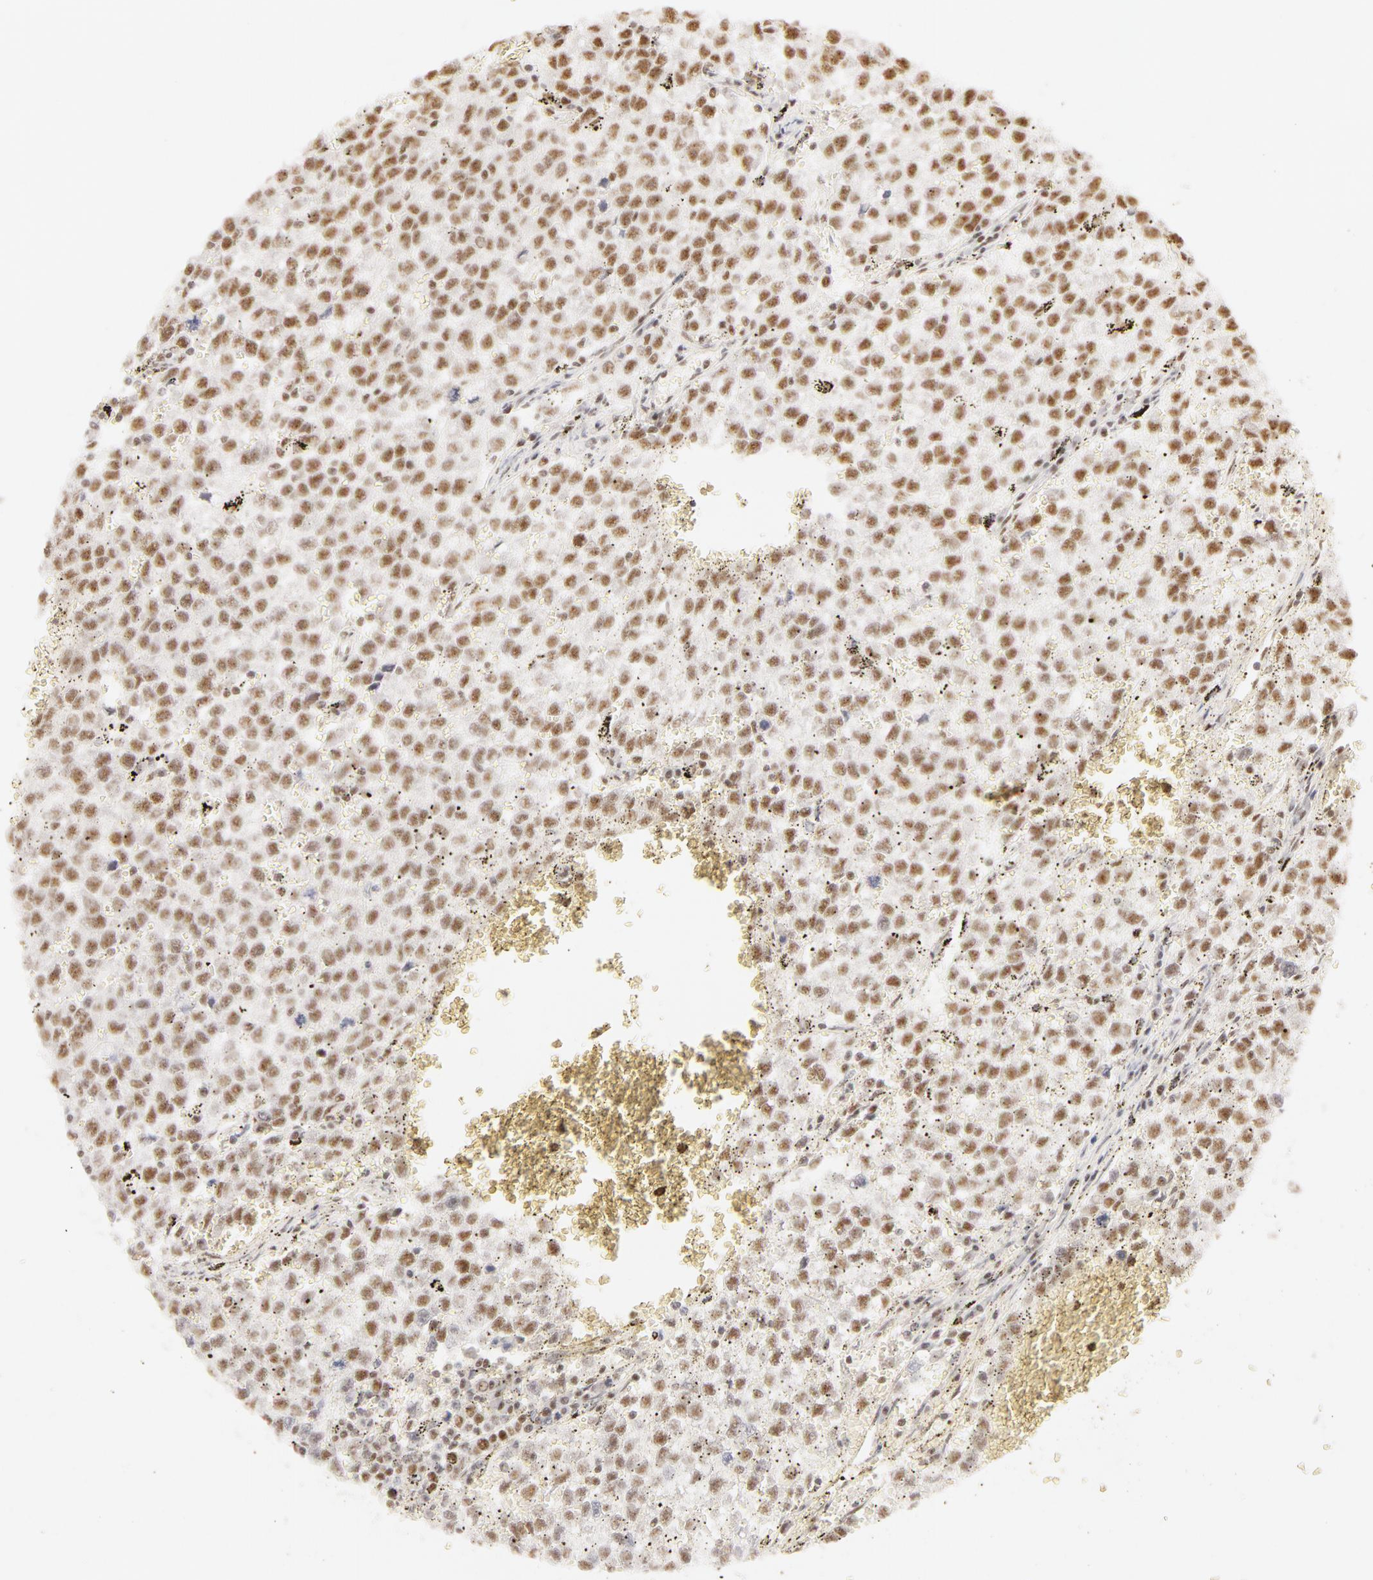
{"staining": {"intensity": "moderate", "quantity": ">75%", "location": "nuclear"}, "tissue": "testis cancer", "cell_type": "Tumor cells", "image_type": "cancer", "snomed": [{"axis": "morphology", "description": "Seminoma, NOS"}, {"axis": "topography", "description": "Testis"}], "caption": "A brown stain highlights moderate nuclear positivity of a protein in seminoma (testis) tumor cells. Using DAB (3,3'-diaminobenzidine) (brown) and hematoxylin (blue) stains, captured at high magnification using brightfield microscopy.", "gene": "RBM39", "patient": {"sex": "male", "age": 35}}